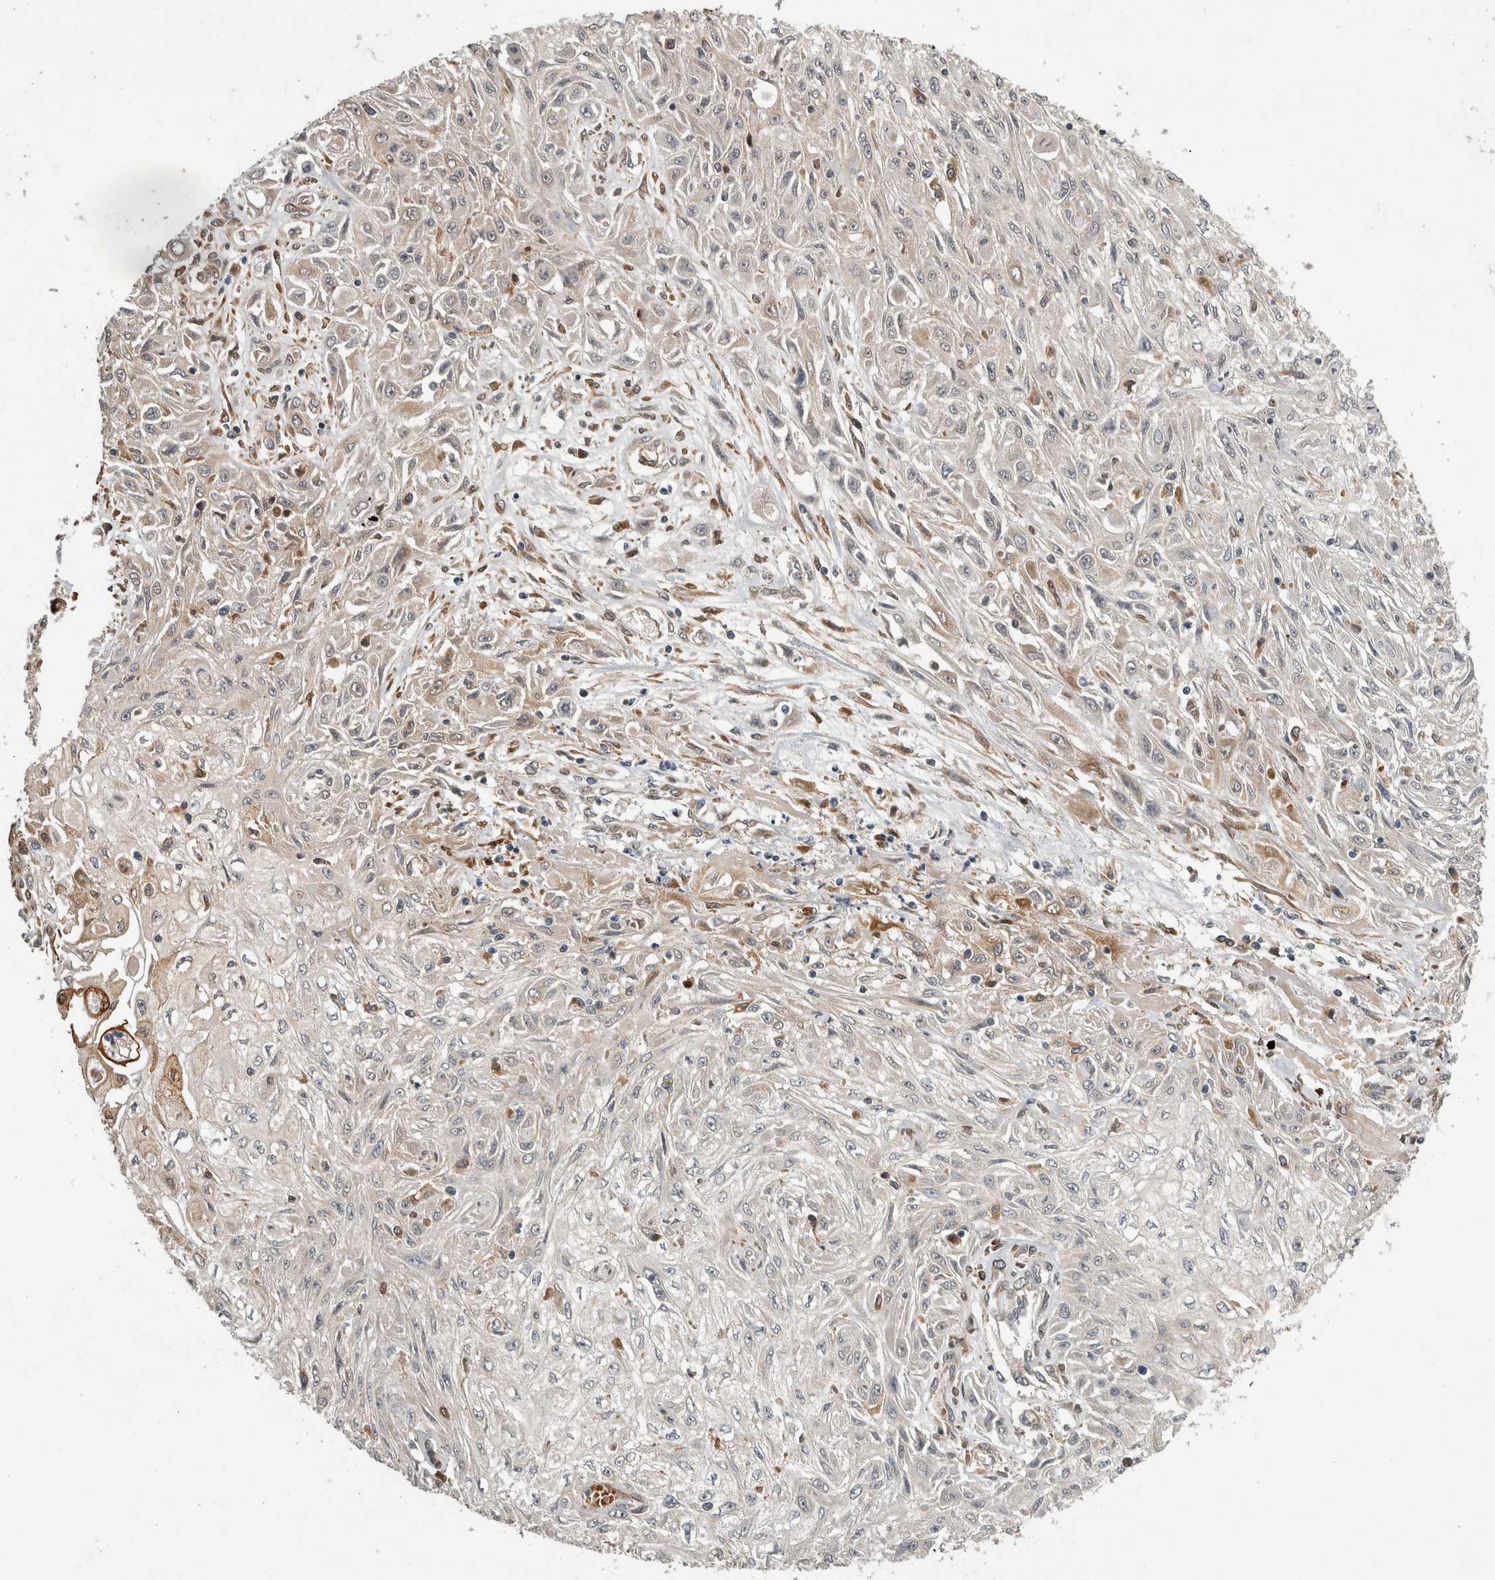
{"staining": {"intensity": "negative", "quantity": "none", "location": "none"}, "tissue": "skin cancer", "cell_type": "Tumor cells", "image_type": "cancer", "snomed": [{"axis": "morphology", "description": "Squamous cell carcinoma, NOS"}, {"axis": "morphology", "description": "Squamous cell carcinoma, metastatic, NOS"}, {"axis": "topography", "description": "Skin"}, {"axis": "topography", "description": "Lymph node"}], "caption": "An immunohistochemistry (IHC) histopathology image of squamous cell carcinoma (skin) is shown. There is no staining in tumor cells of squamous cell carcinoma (skin).", "gene": "APOL2", "patient": {"sex": "male", "age": 75}}